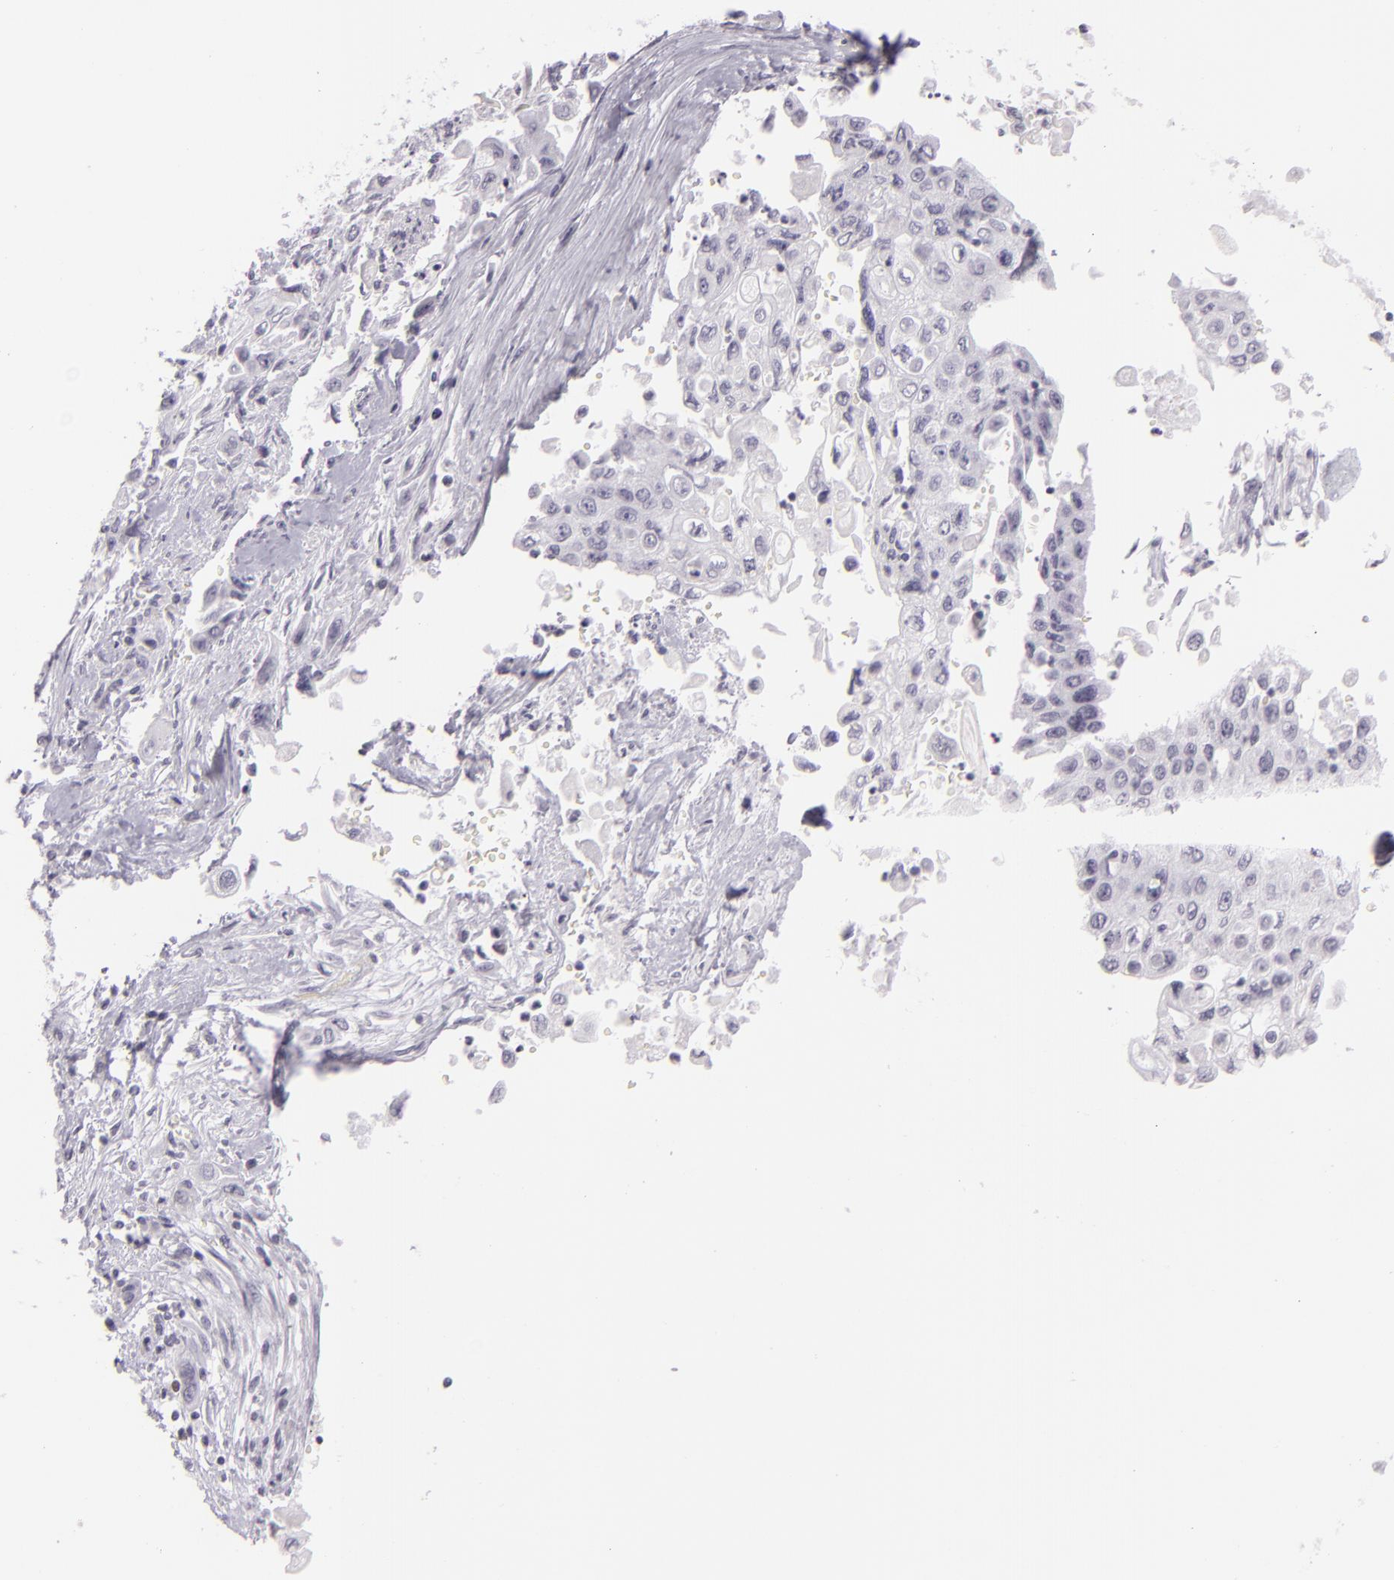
{"staining": {"intensity": "negative", "quantity": "none", "location": "none"}, "tissue": "pancreatic cancer", "cell_type": "Tumor cells", "image_type": "cancer", "snomed": [{"axis": "morphology", "description": "Adenocarcinoma, NOS"}, {"axis": "topography", "description": "Pancreas"}], "caption": "Adenocarcinoma (pancreatic) was stained to show a protein in brown. There is no significant positivity in tumor cells. The staining was performed using DAB (3,3'-diaminobenzidine) to visualize the protein expression in brown, while the nuclei were stained in blue with hematoxylin (Magnification: 20x).", "gene": "MCM3", "patient": {"sex": "male", "age": 70}}